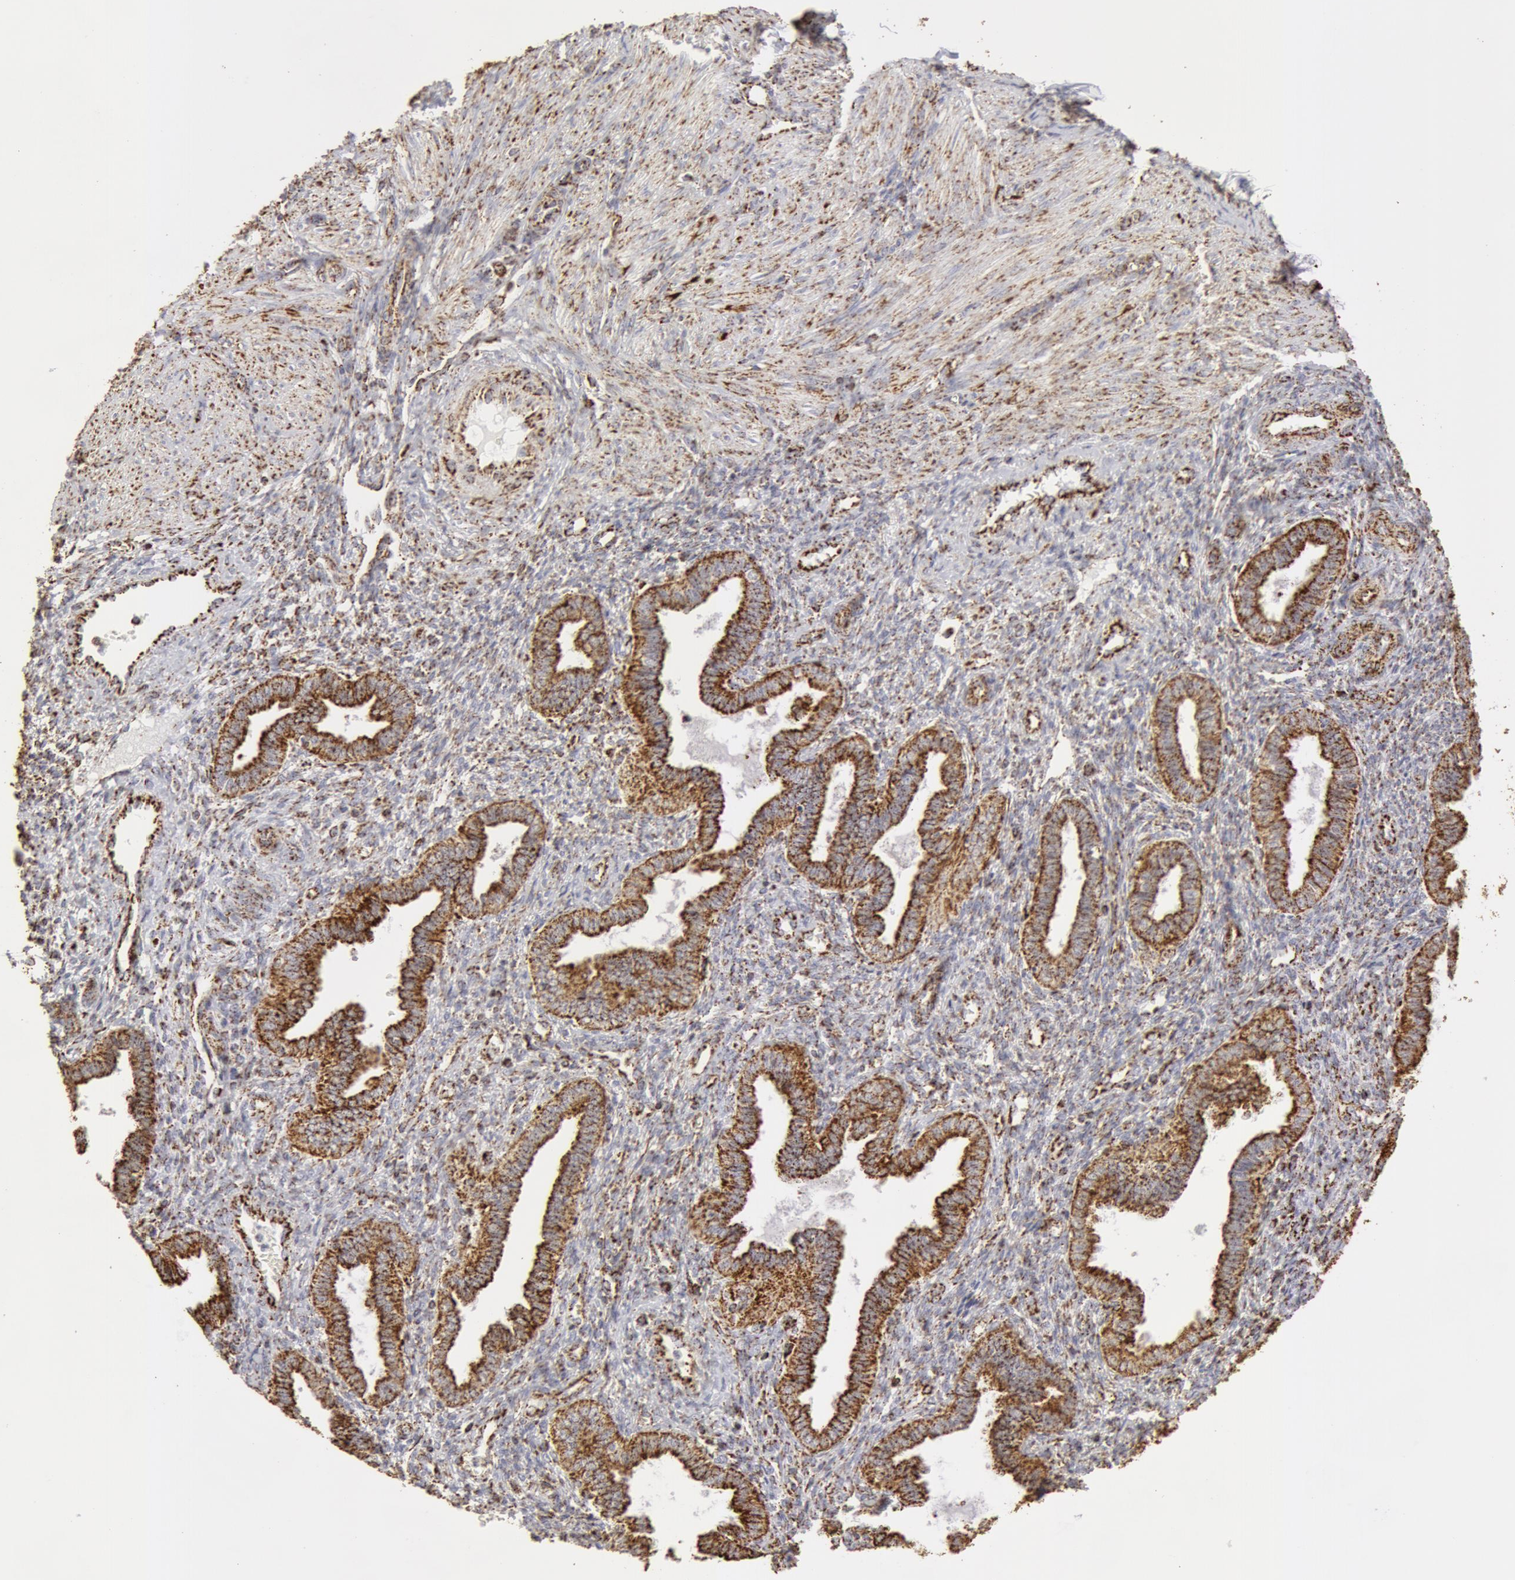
{"staining": {"intensity": "moderate", "quantity": "25%-75%", "location": "cytoplasmic/membranous"}, "tissue": "endometrium", "cell_type": "Cells in endometrial stroma", "image_type": "normal", "snomed": [{"axis": "morphology", "description": "Normal tissue, NOS"}, {"axis": "topography", "description": "Endometrium"}], "caption": "This is a micrograph of immunohistochemistry staining of benign endometrium, which shows moderate positivity in the cytoplasmic/membranous of cells in endometrial stroma.", "gene": "ATP5F1B", "patient": {"sex": "female", "age": 36}}